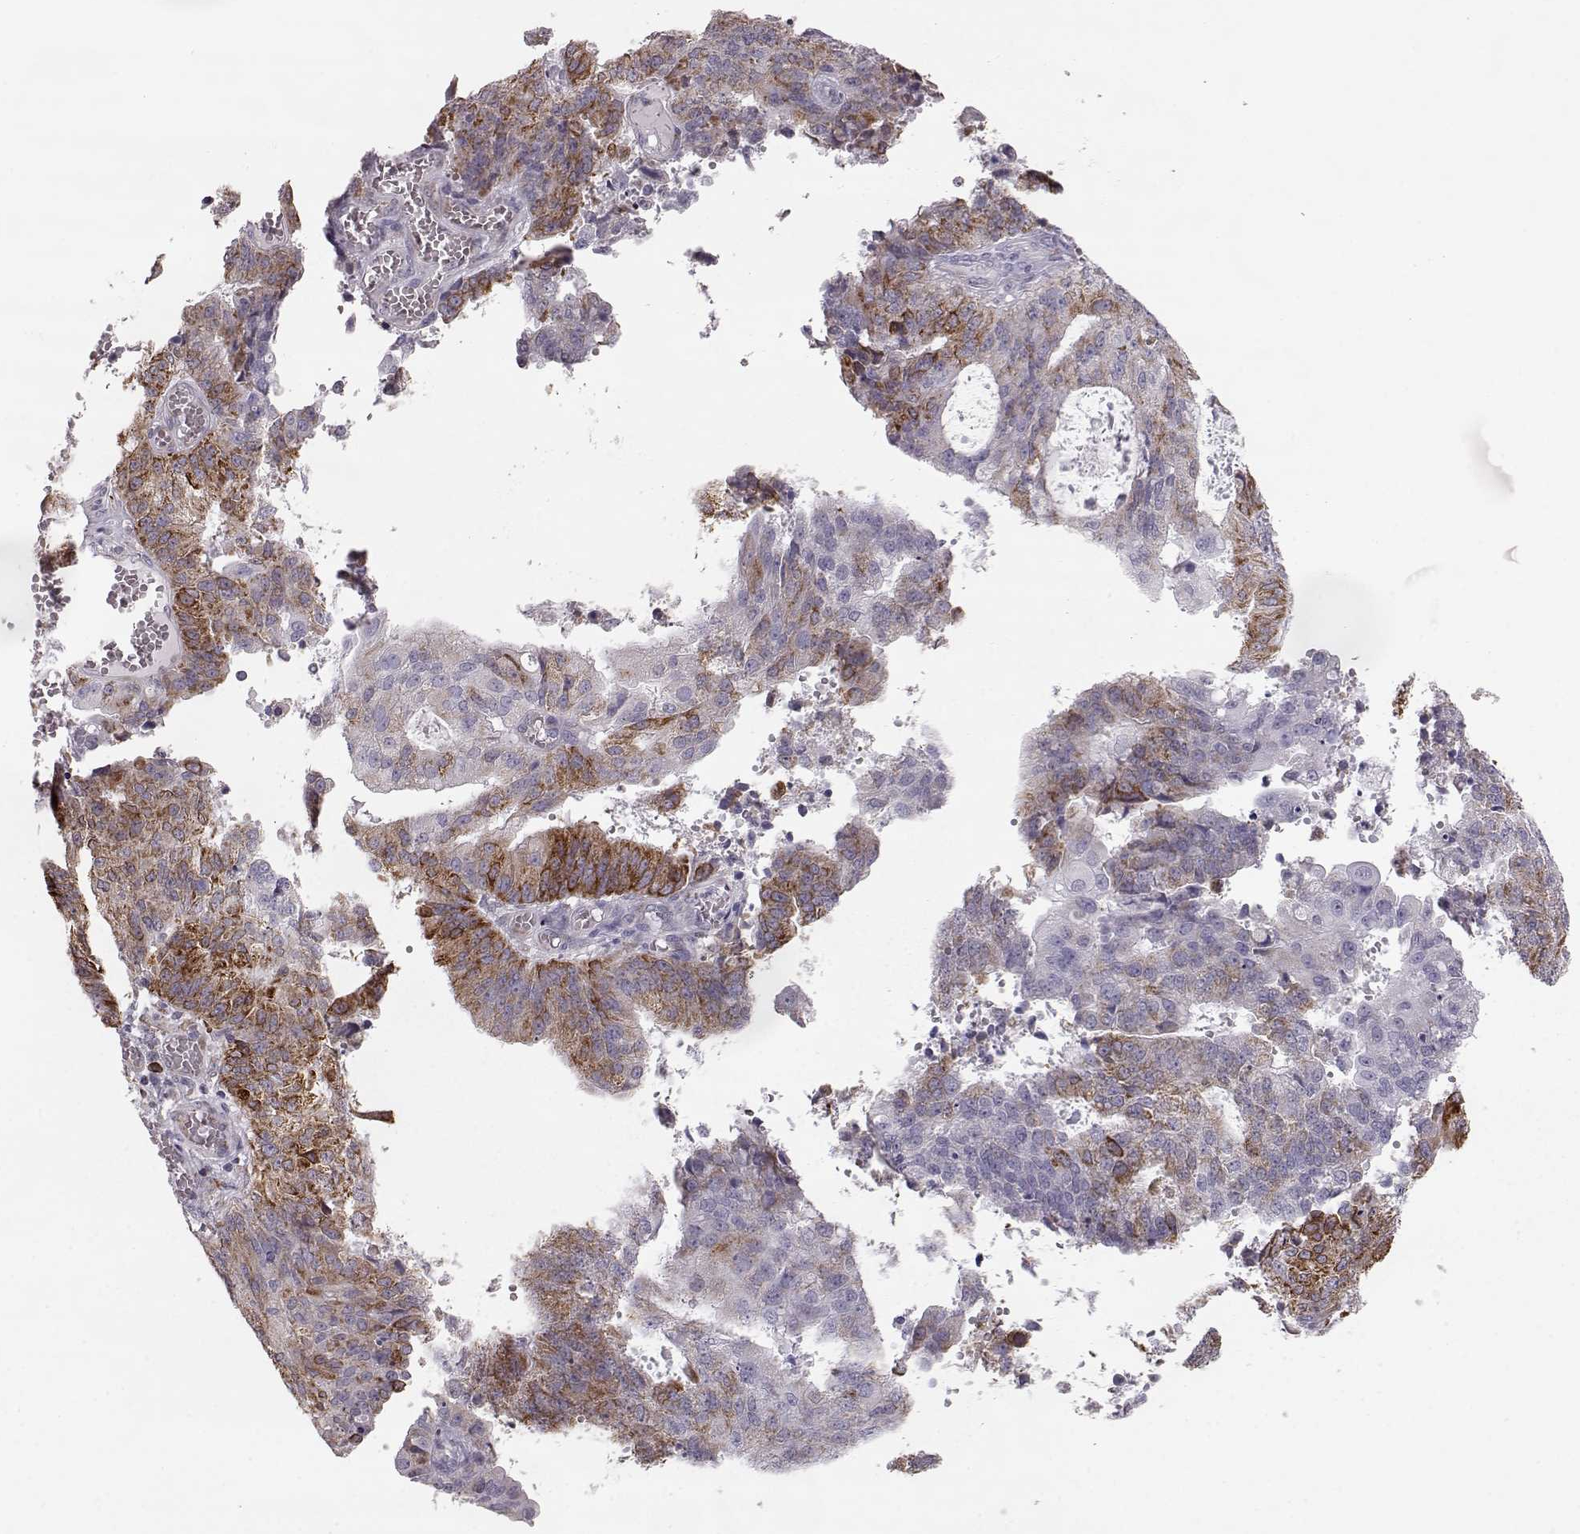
{"staining": {"intensity": "moderate", "quantity": "25%-75%", "location": "cytoplasmic/membranous"}, "tissue": "endometrial cancer", "cell_type": "Tumor cells", "image_type": "cancer", "snomed": [{"axis": "morphology", "description": "Adenocarcinoma, NOS"}, {"axis": "topography", "description": "Endometrium"}], "caption": "Immunohistochemical staining of human endometrial adenocarcinoma exhibits moderate cytoplasmic/membranous protein staining in about 25%-75% of tumor cells.", "gene": "ELOVL5", "patient": {"sex": "female", "age": 82}}